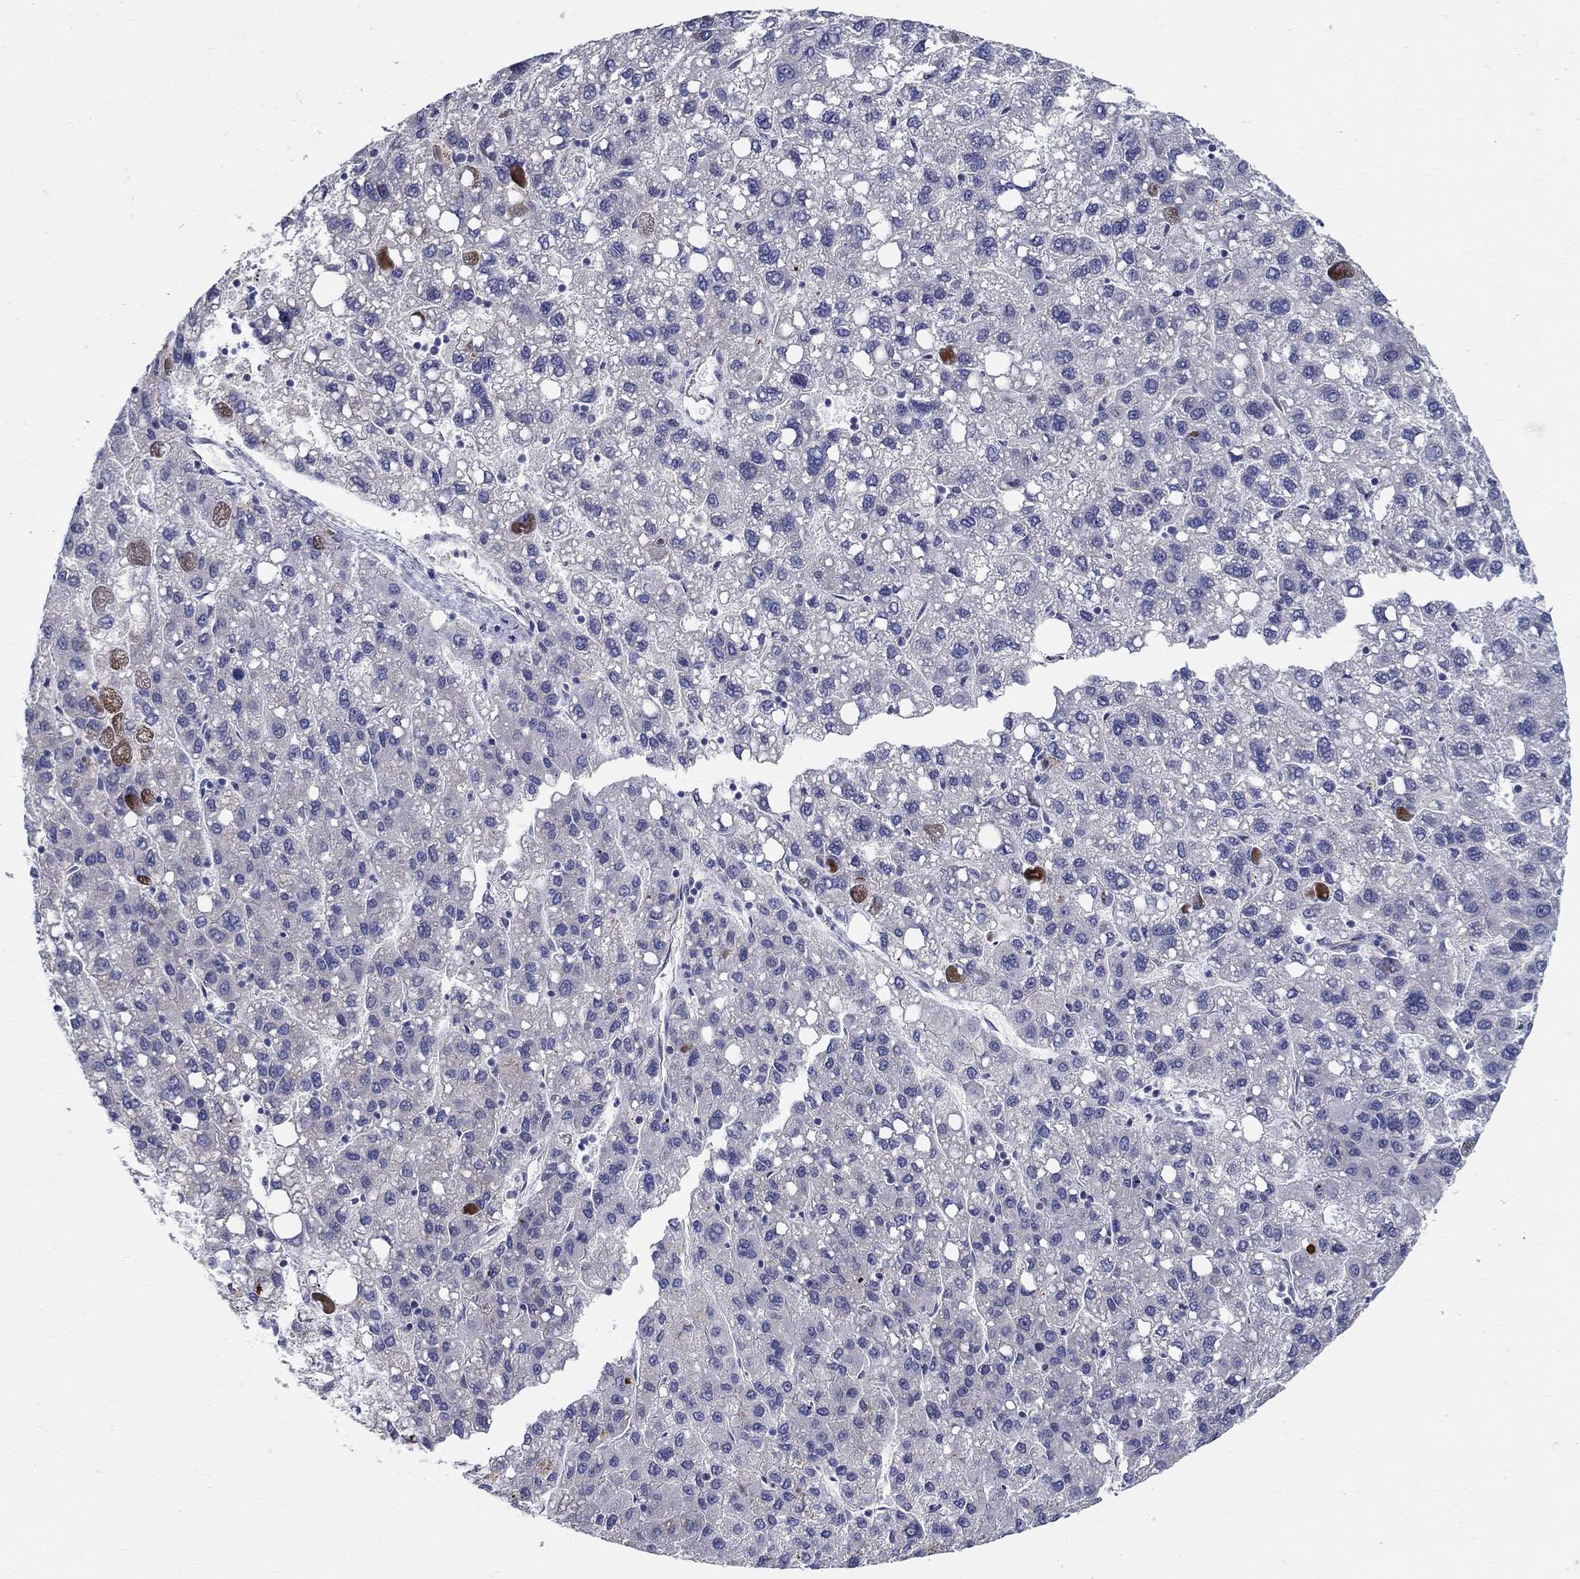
{"staining": {"intensity": "moderate", "quantity": "<25%", "location": "nuclear"}, "tissue": "liver cancer", "cell_type": "Tumor cells", "image_type": "cancer", "snomed": [{"axis": "morphology", "description": "Carcinoma, Hepatocellular, NOS"}, {"axis": "topography", "description": "Liver"}], "caption": "The histopathology image reveals a brown stain indicating the presence of a protein in the nuclear of tumor cells in liver cancer.", "gene": "C16orf46", "patient": {"sex": "female", "age": 82}}